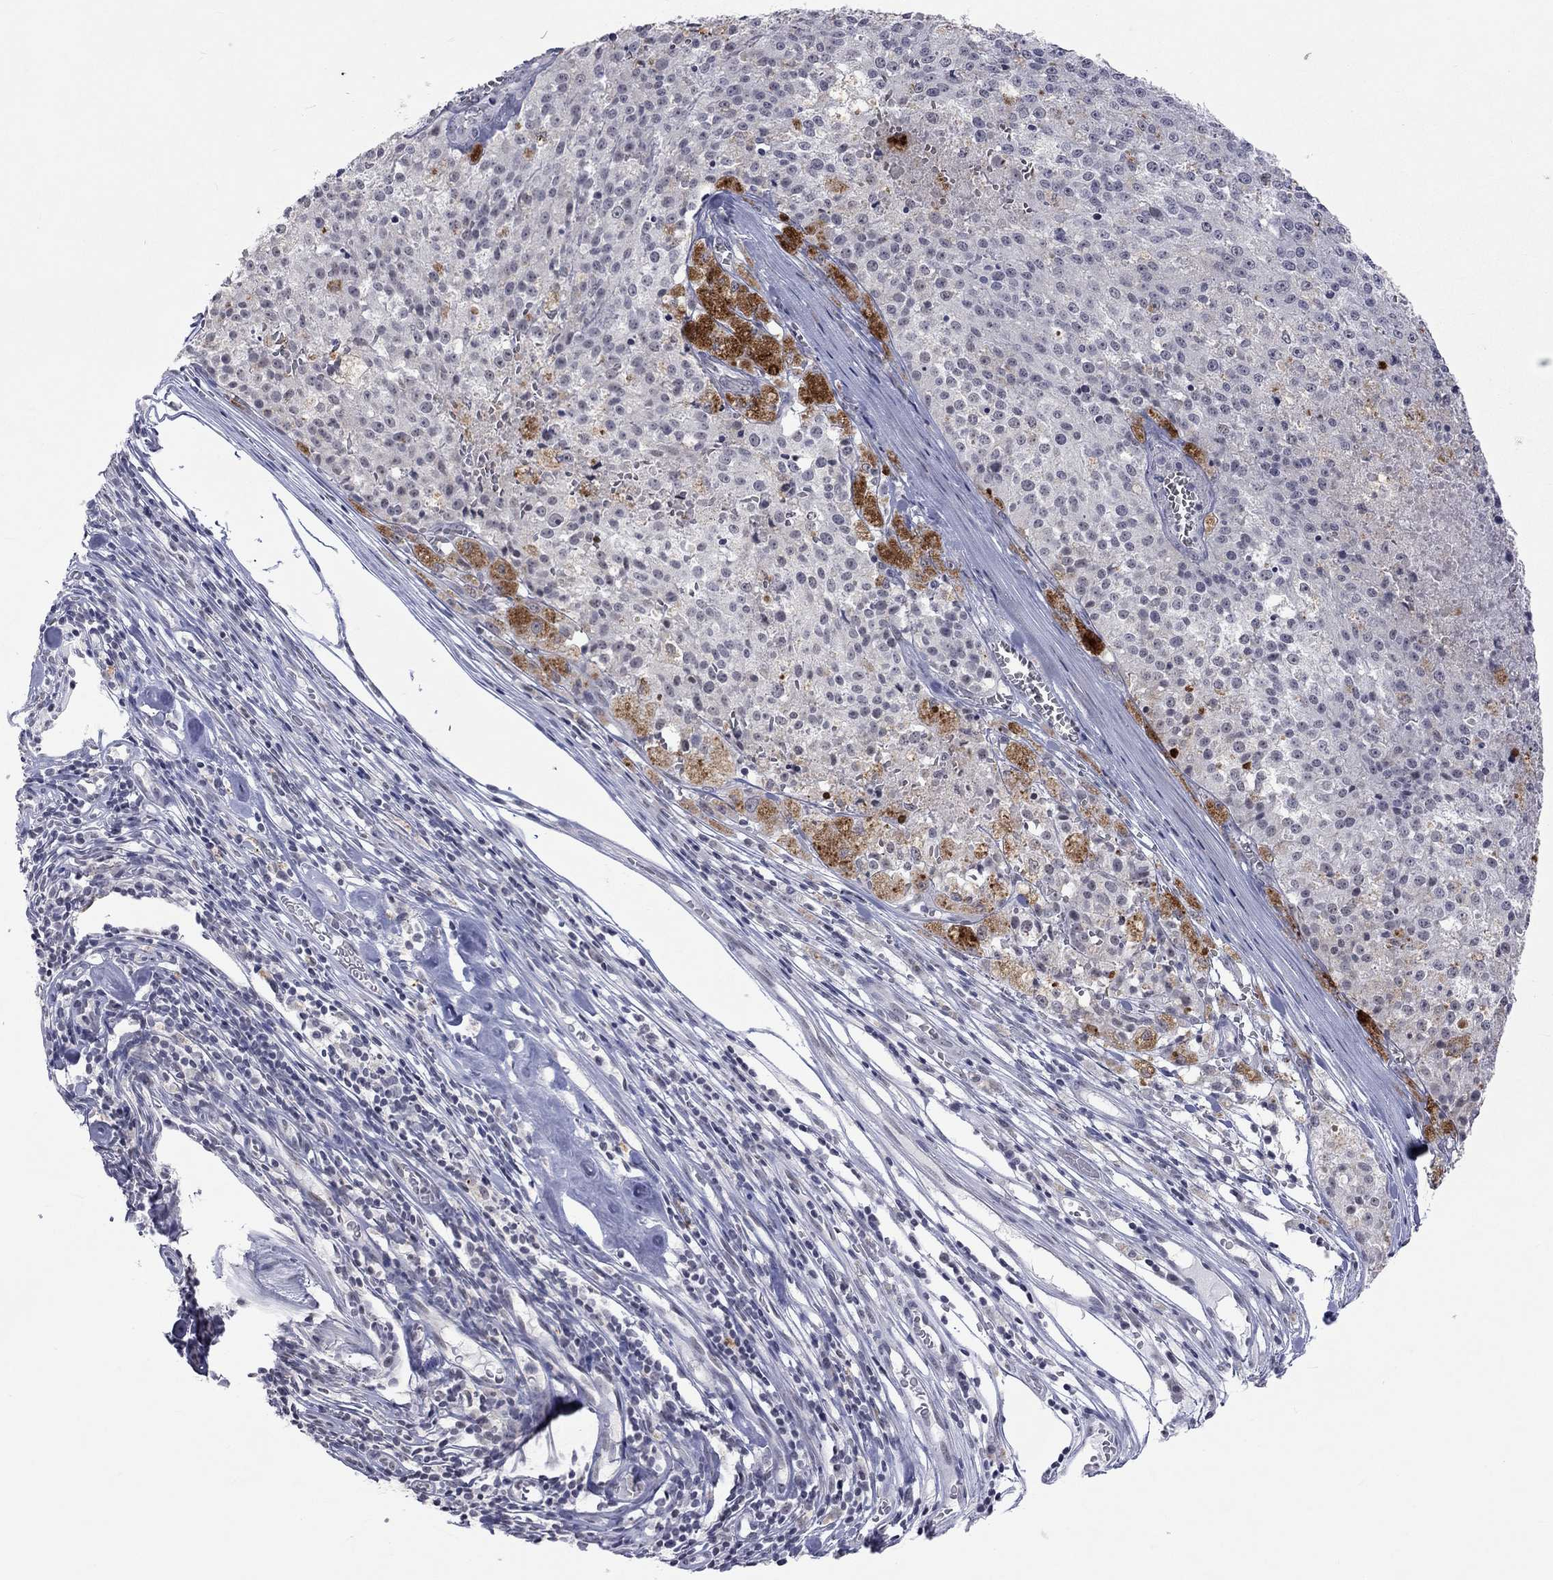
{"staining": {"intensity": "negative", "quantity": "none", "location": "none"}, "tissue": "melanoma", "cell_type": "Tumor cells", "image_type": "cancer", "snomed": [{"axis": "morphology", "description": "Malignant melanoma, Metastatic site"}, {"axis": "topography", "description": "Lymph node"}], "caption": "Immunohistochemistry of melanoma displays no expression in tumor cells. (DAB (3,3'-diaminobenzidine) immunohistochemistry with hematoxylin counter stain).", "gene": "TMEM143", "patient": {"sex": "female", "age": 64}}